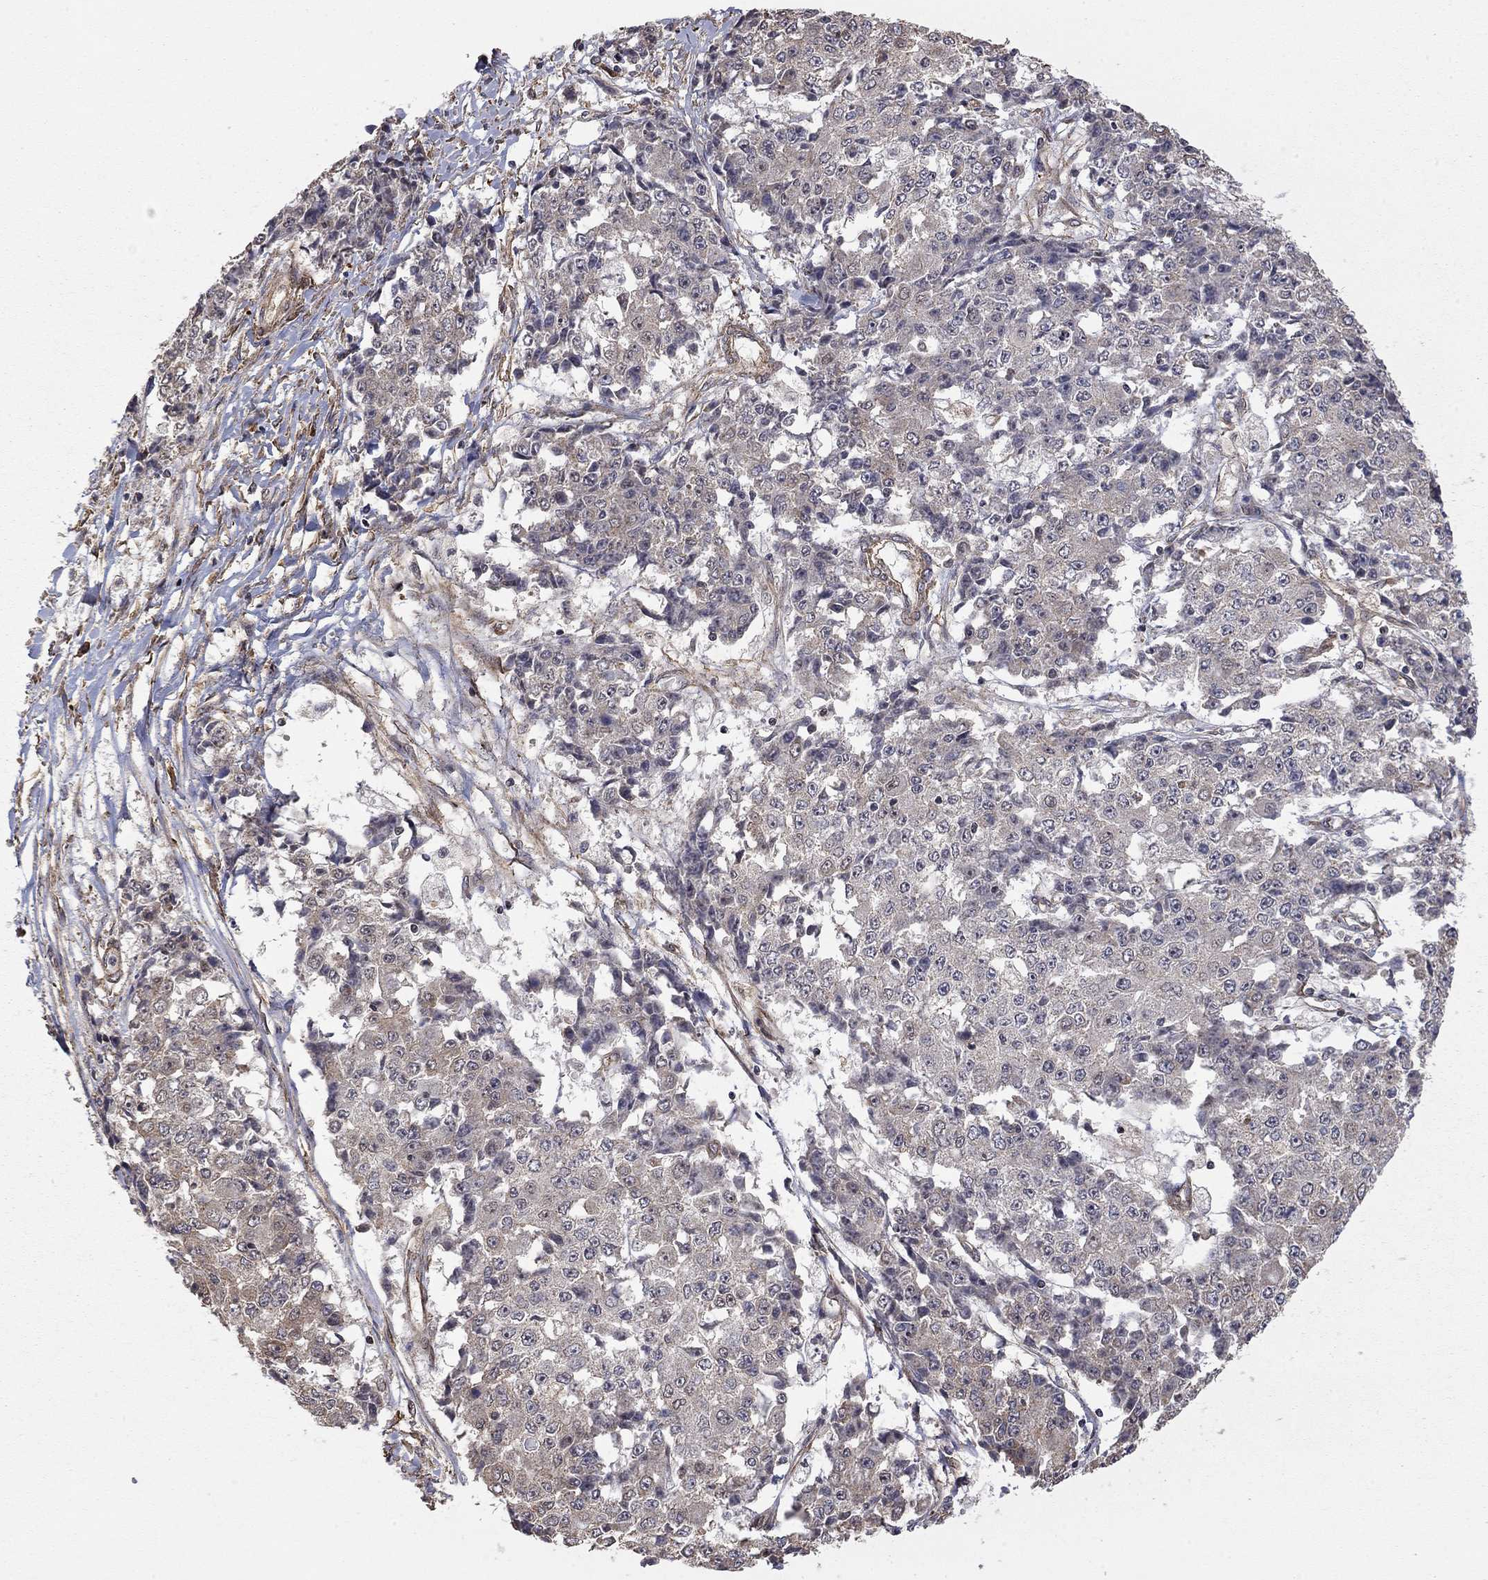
{"staining": {"intensity": "negative", "quantity": "none", "location": "none"}, "tissue": "ovarian cancer", "cell_type": "Tumor cells", "image_type": "cancer", "snomed": [{"axis": "morphology", "description": "Carcinoma, endometroid"}, {"axis": "topography", "description": "Ovary"}], "caption": "Endometroid carcinoma (ovarian) was stained to show a protein in brown. There is no significant expression in tumor cells.", "gene": "TDP1", "patient": {"sex": "female", "age": 42}}